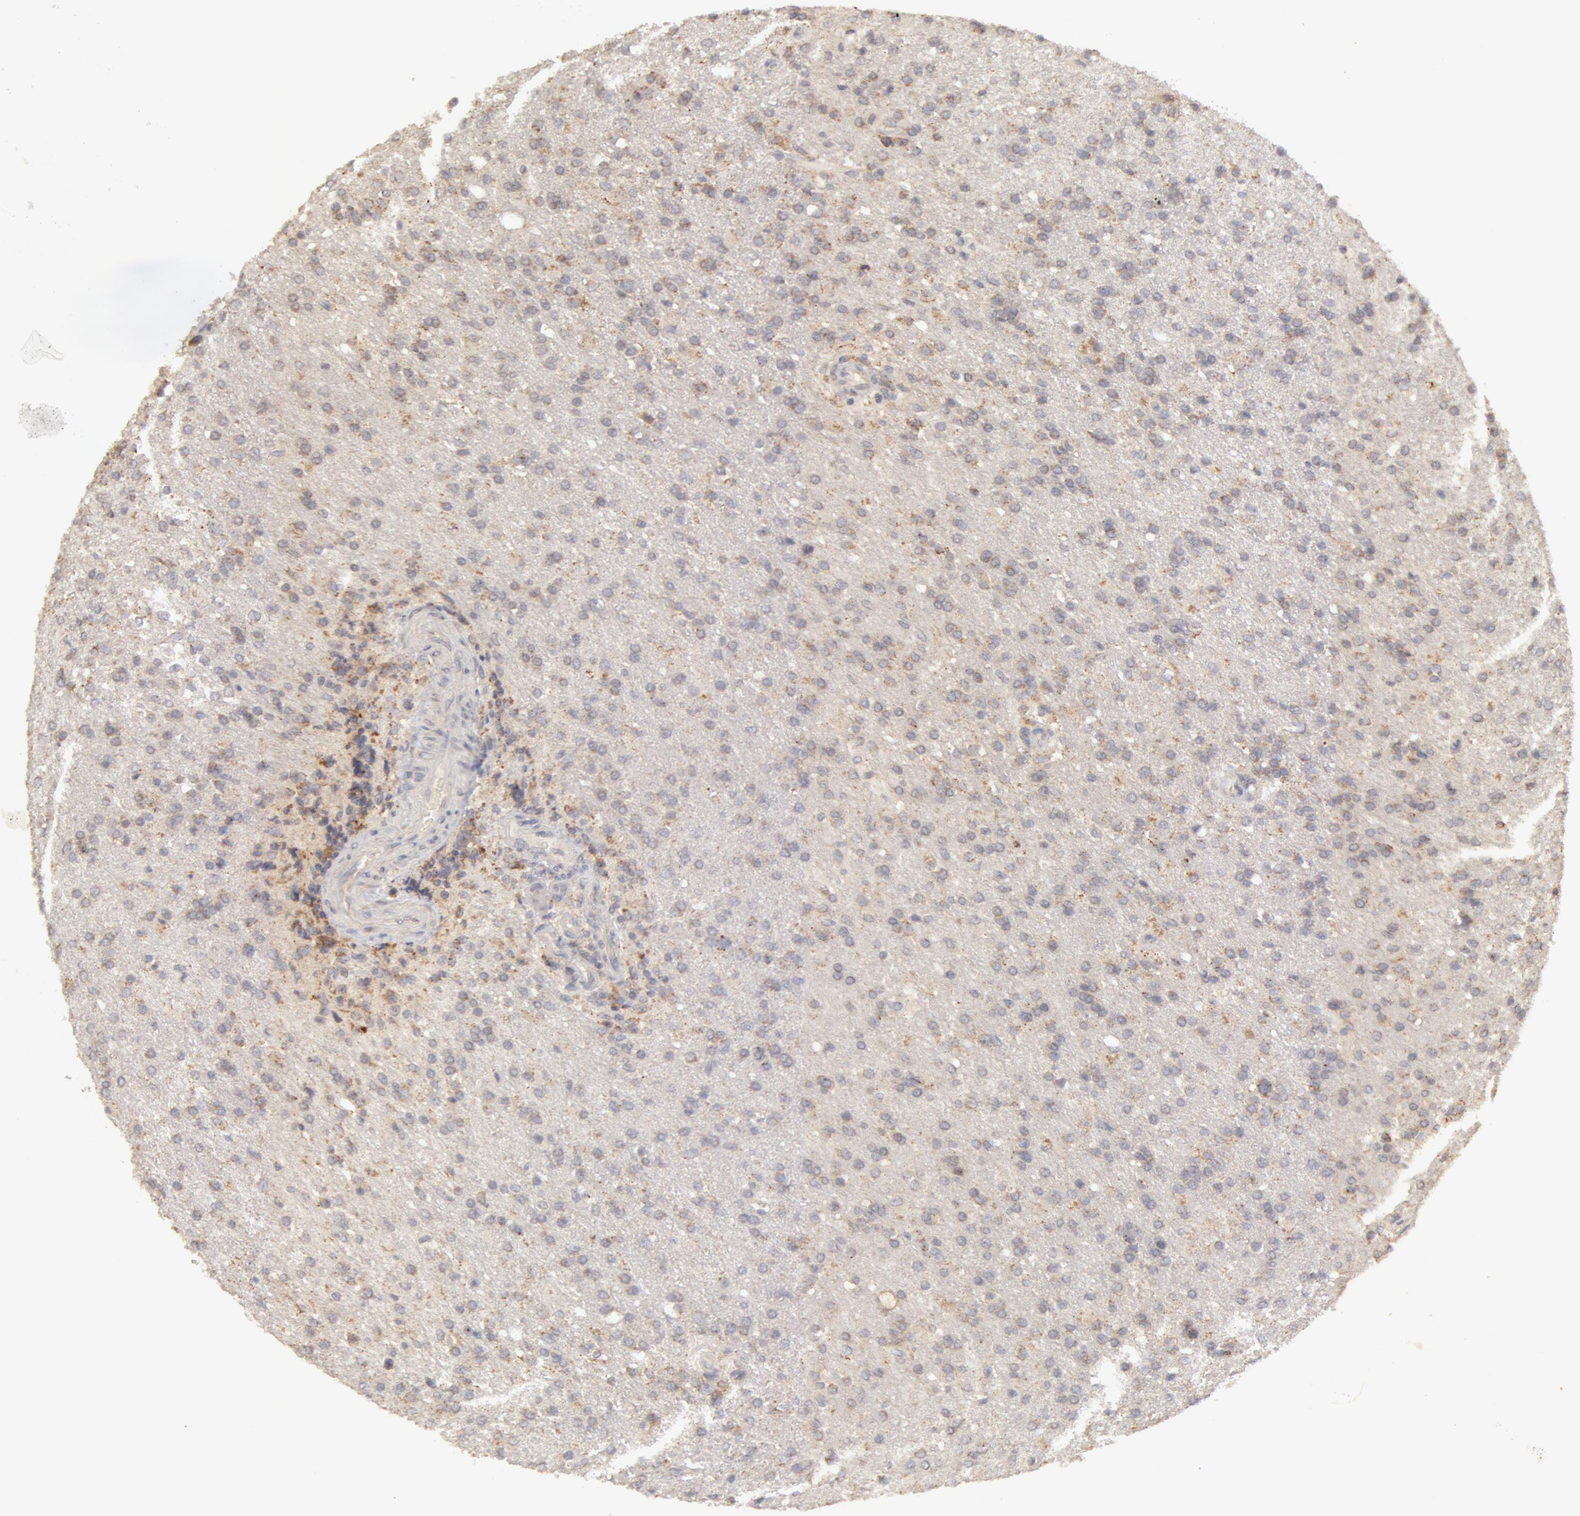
{"staining": {"intensity": "moderate", "quantity": "<25%", "location": "cytoplasmic/membranous"}, "tissue": "glioma", "cell_type": "Tumor cells", "image_type": "cancer", "snomed": [{"axis": "morphology", "description": "Glioma, malignant, High grade"}, {"axis": "topography", "description": "Brain"}], "caption": "DAB (3,3'-diaminobenzidine) immunohistochemical staining of malignant glioma (high-grade) exhibits moderate cytoplasmic/membranous protein positivity in approximately <25% of tumor cells. (Brightfield microscopy of DAB IHC at high magnification).", "gene": "ADPRH", "patient": {"sex": "male", "age": 68}}